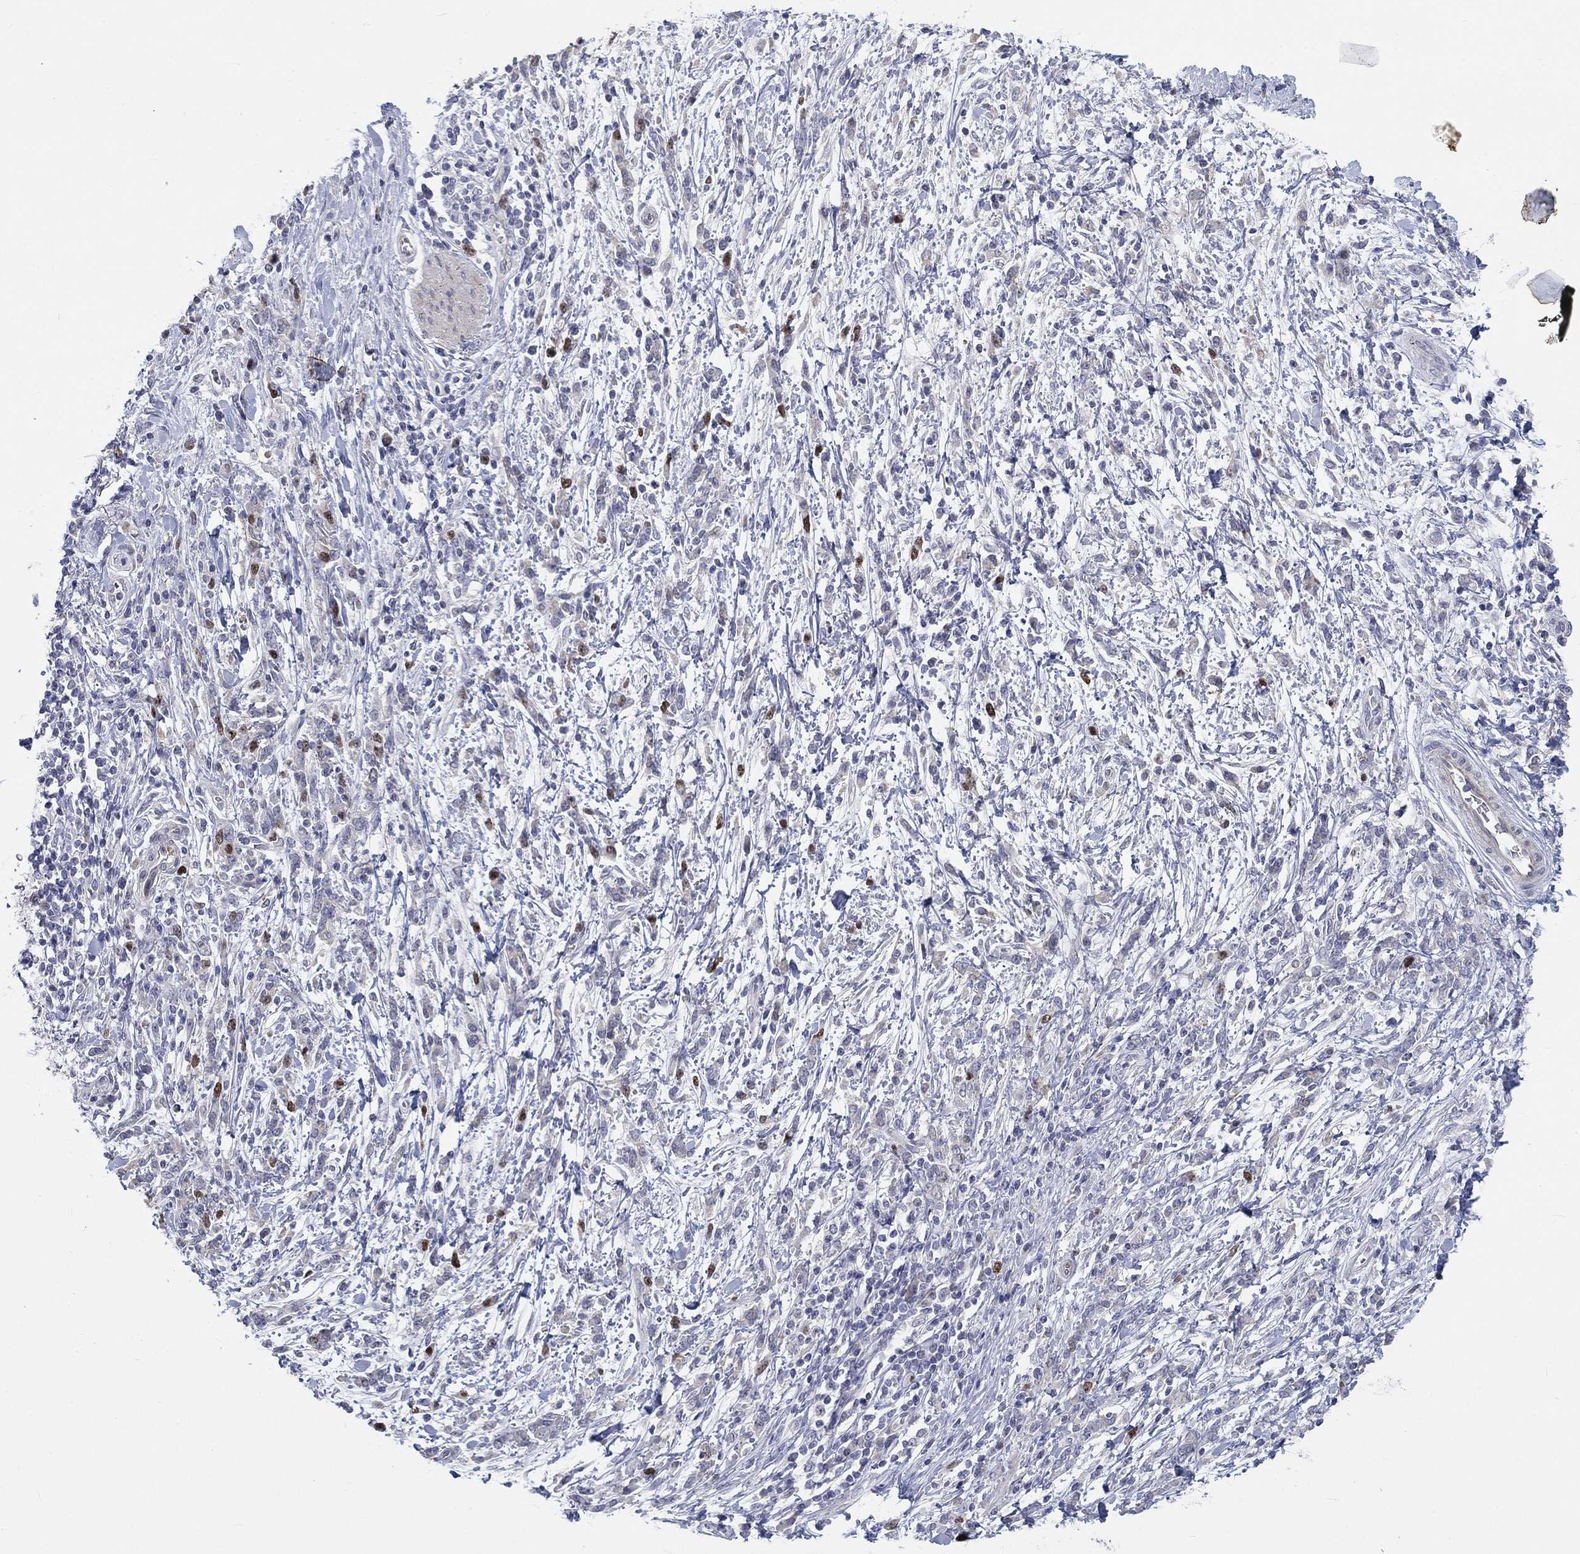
{"staining": {"intensity": "moderate", "quantity": "<25%", "location": "nuclear"}, "tissue": "stomach cancer", "cell_type": "Tumor cells", "image_type": "cancer", "snomed": [{"axis": "morphology", "description": "Adenocarcinoma, NOS"}, {"axis": "topography", "description": "Stomach"}], "caption": "Stomach adenocarcinoma stained with a brown dye shows moderate nuclear positive positivity in about <25% of tumor cells.", "gene": "PRC1", "patient": {"sex": "female", "age": 57}}